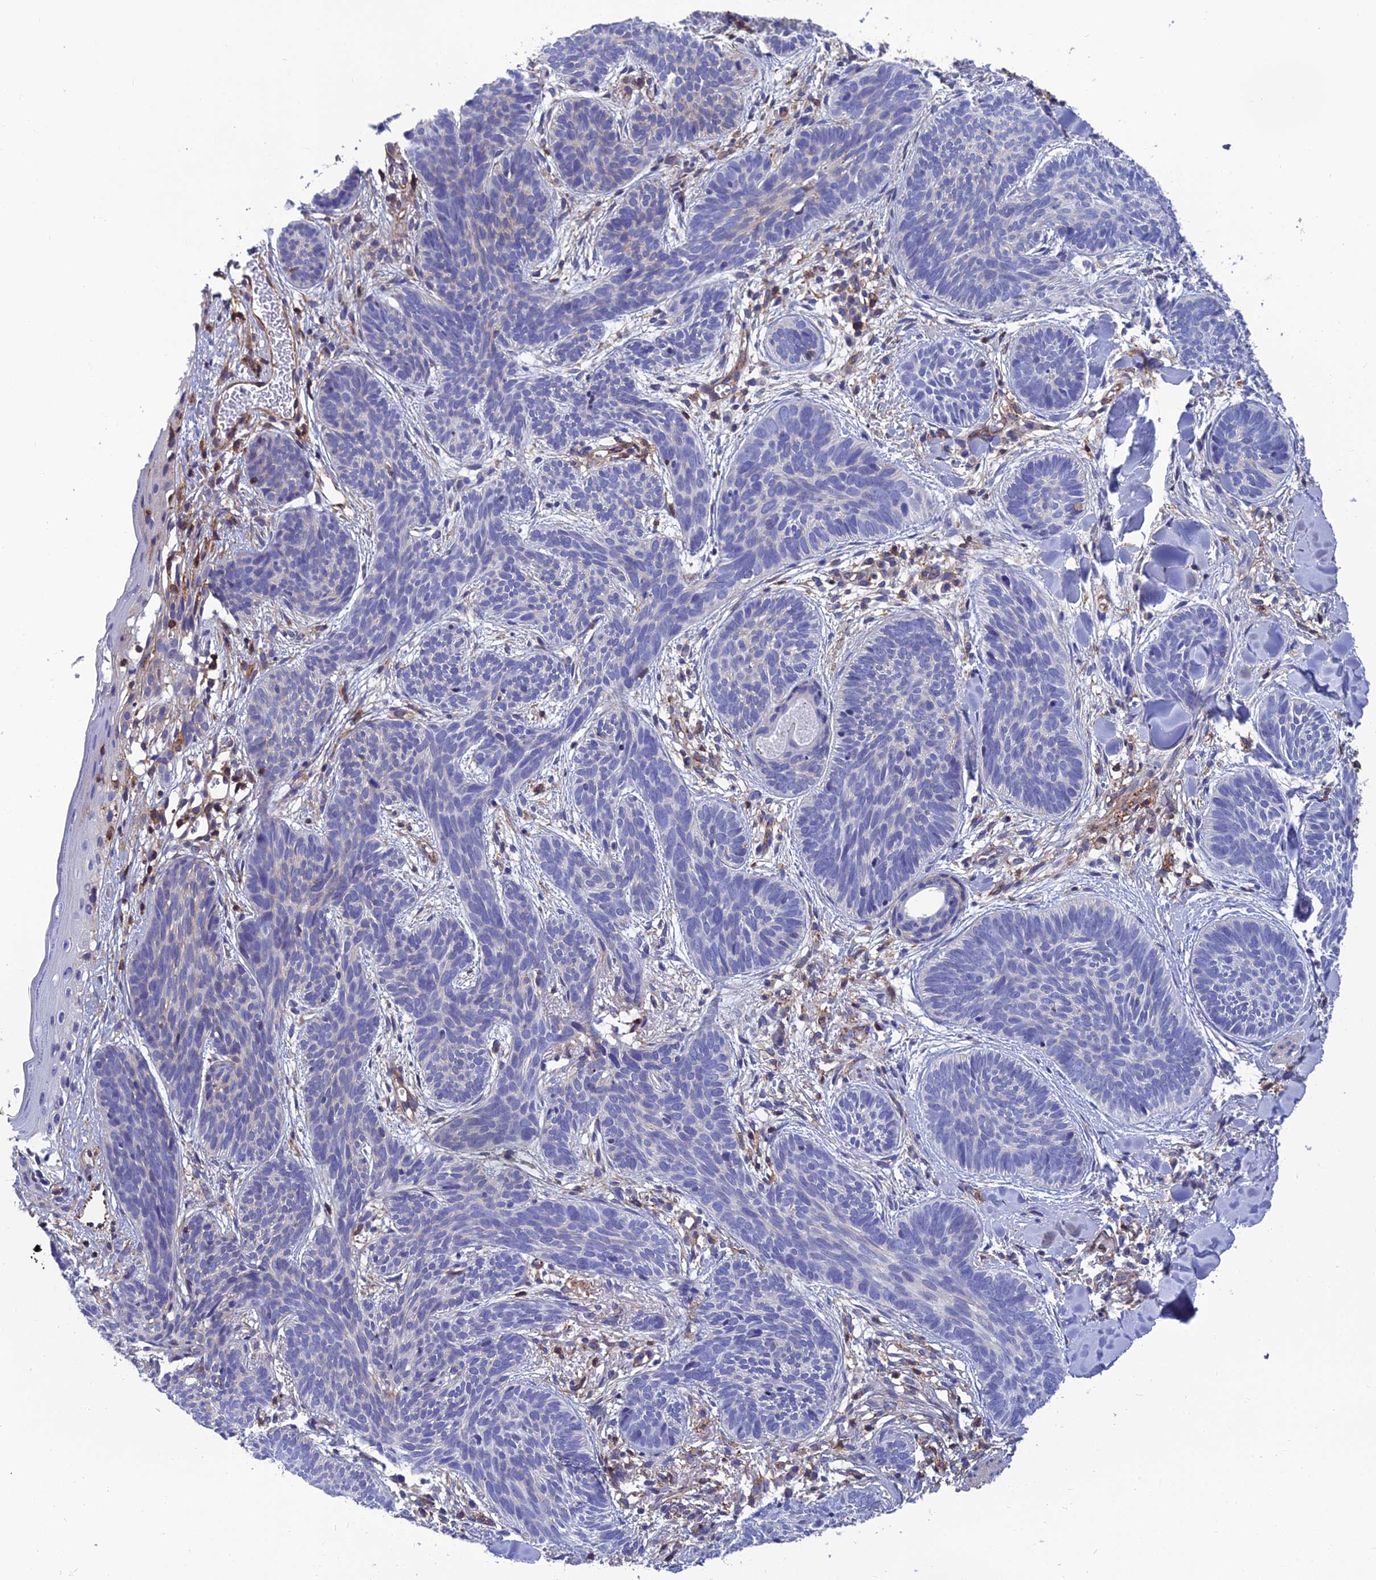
{"staining": {"intensity": "negative", "quantity": "none", "location": "none"}, "tissue": "skin cancer", "cell_type": "Tumor cells", "image_type": "cancer", "snomed": [{"axis": "morphology", "description": "Basal cell carcinoma"}, {"axis": "topography", "description": "Skin"}], "caption": "Tumor cells are negative for protein expression in human basal cell carcinoma (skin).", "gene": "PPP1R18", "patient": {"sex": "female", "age": 81}}